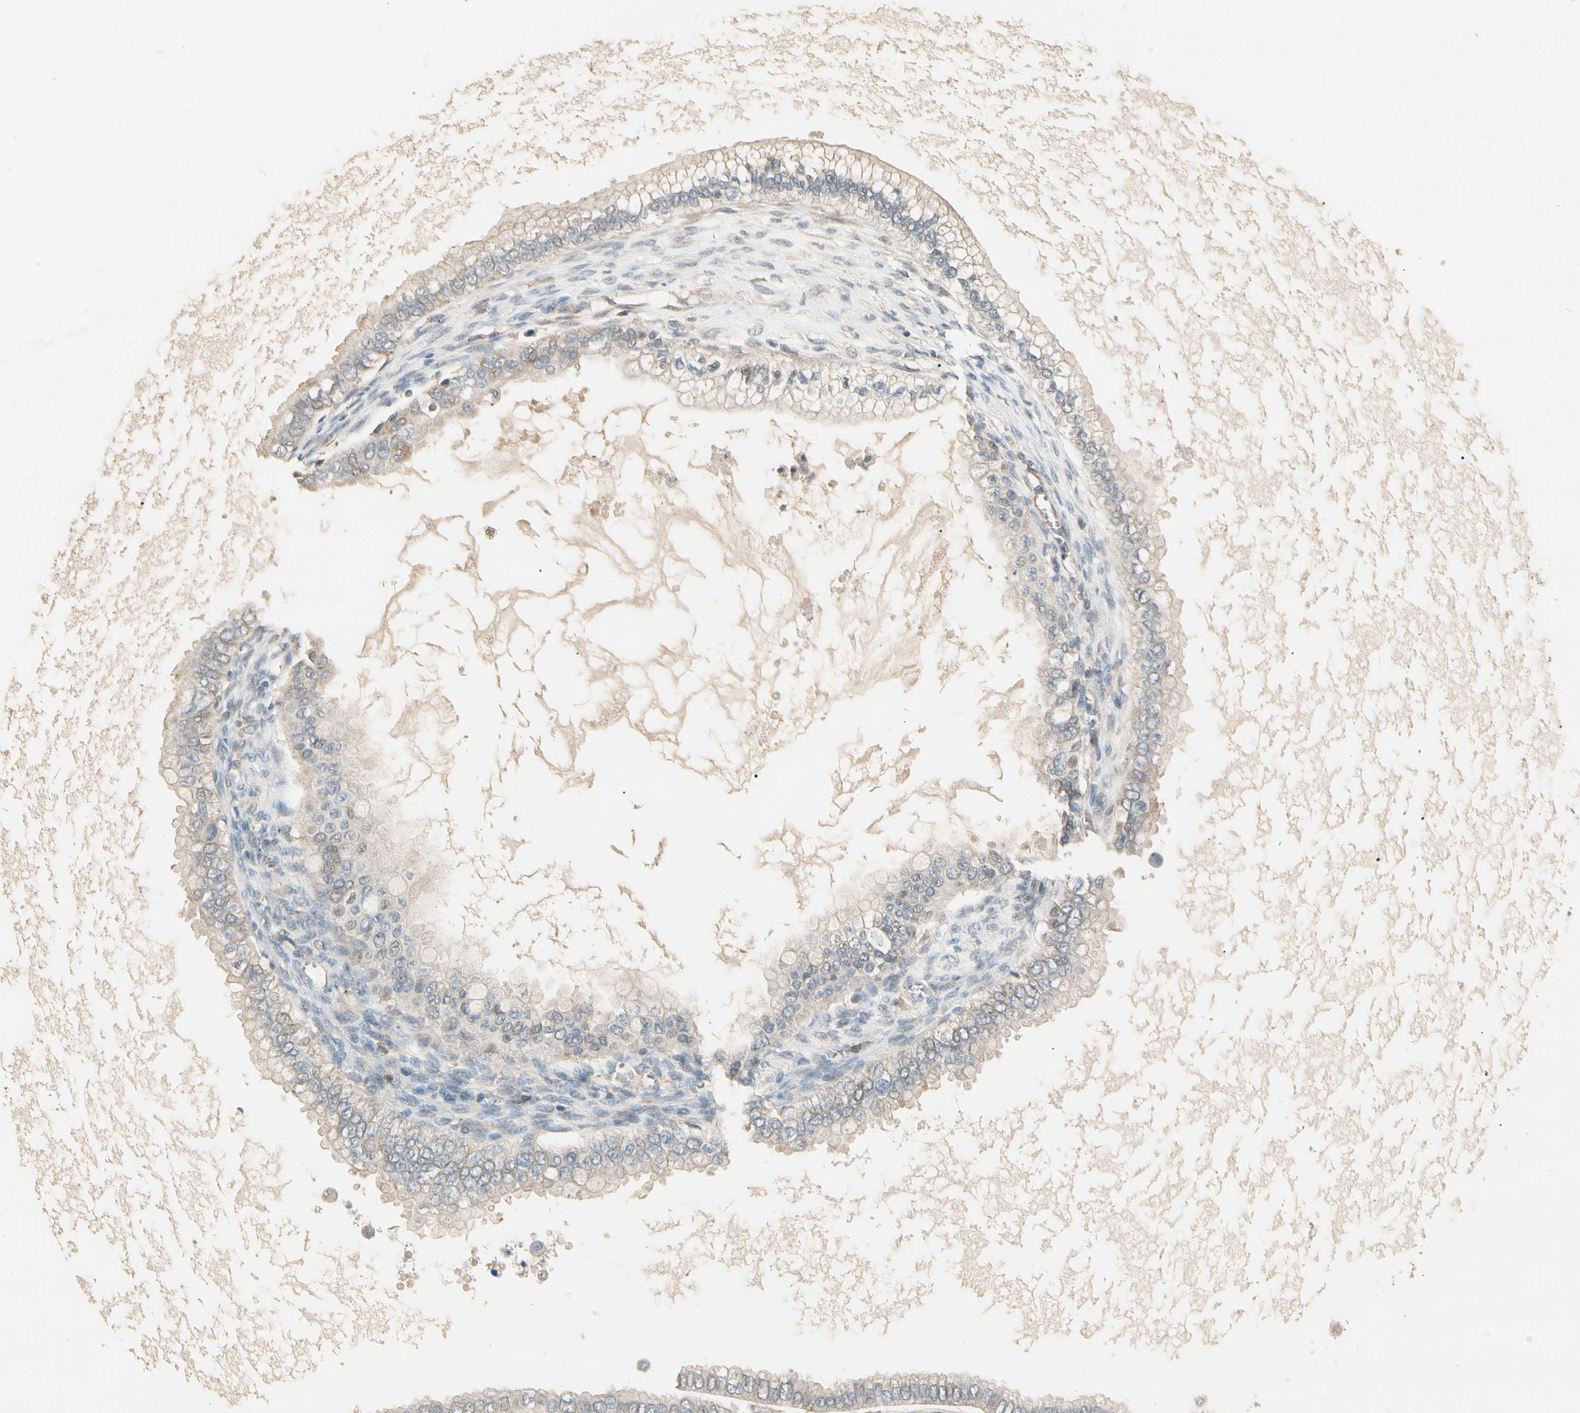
{"staining": {"intensity": "weak", "quantity": "25%-75%", "location": "cytoplasmic/membranous"}, "tissue": "ovarian cancer", "cell_type": "Tumor cells", "image_type": "cancer", "snomed": [{"axis": "morphology", "description": "Cystadenocarcinoma, mucinous, NOS"}, {"axis": "topography", "description": "Ovary"}], "caption": "Approximately 25%-75% of tumor cells in human ovarian mucinous cystadenocarcinoma exhibit weak cytoplasmic/membranous protein expression as visualized by brown immunohistochemical staining.", "gene": "CDH6", "patient": {"sex": "female", "age": 80}}